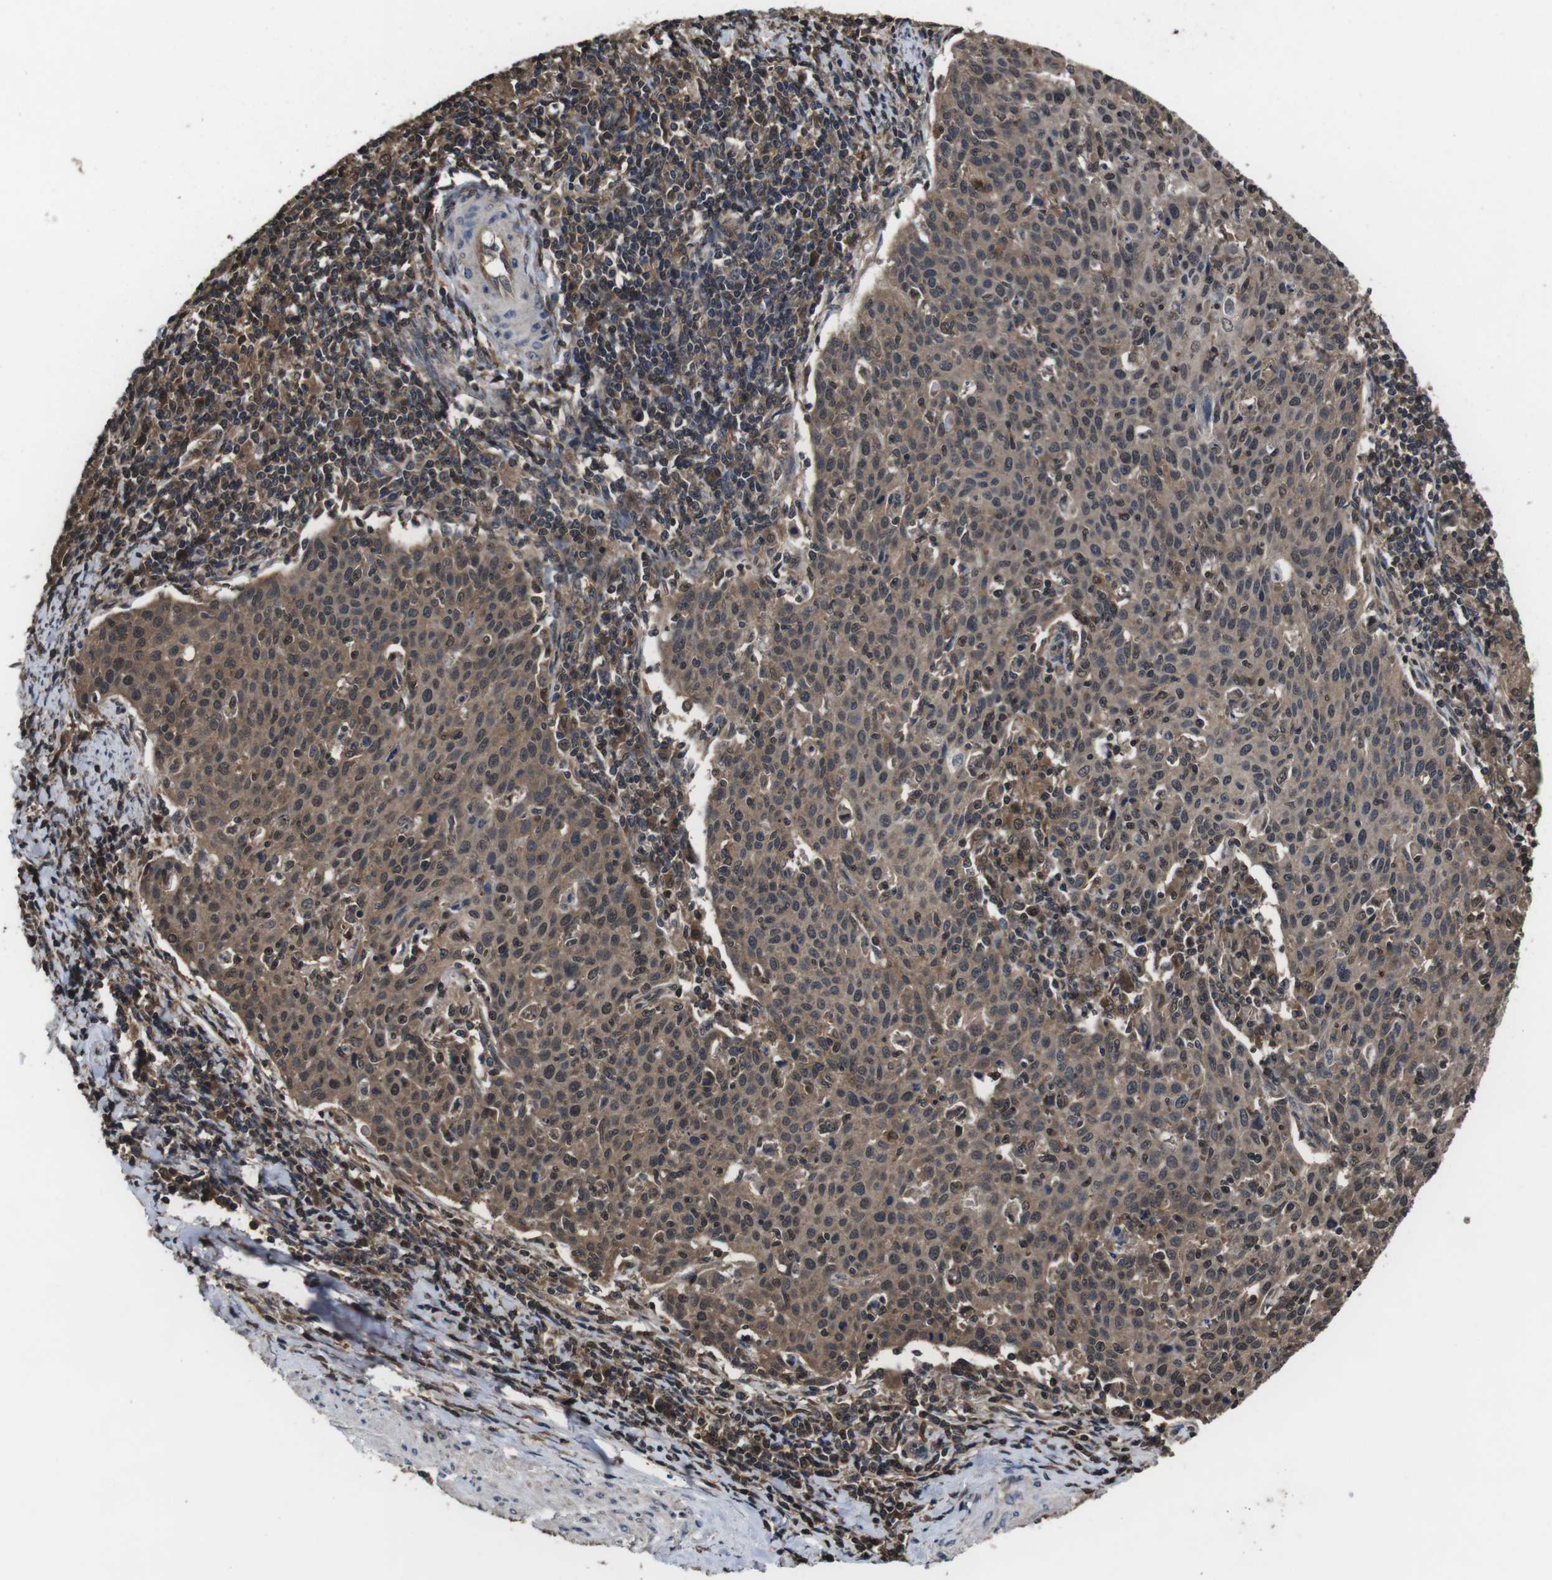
{"staining": {"intensity": "moderate", "quantity": ">75%", "location": "cytoplasmic/membranous"}, "tissue": "cervical cancer", "cell_type": "Tumor cells", "image_type": "cancer", "snomed": [{"axis": "morphology", "description": "Squamous cell carcinoma, NOS"}, {"axis": "topography", "description": "Cervix"}], "caption": "Immunohistochemistry photomicrograph of neoplastic tissue: cervical cancer (squamous cell carcinoma) stained using immunohistochemistry reveals medium levels of moderate protein expression localized specifically in the cytoplasmic/membranous of tumor cells, appearing as a cytoplasmic/membranous brown color.", "gene": "CXCL11", "patient": {"sex": "female", "age": 38}}